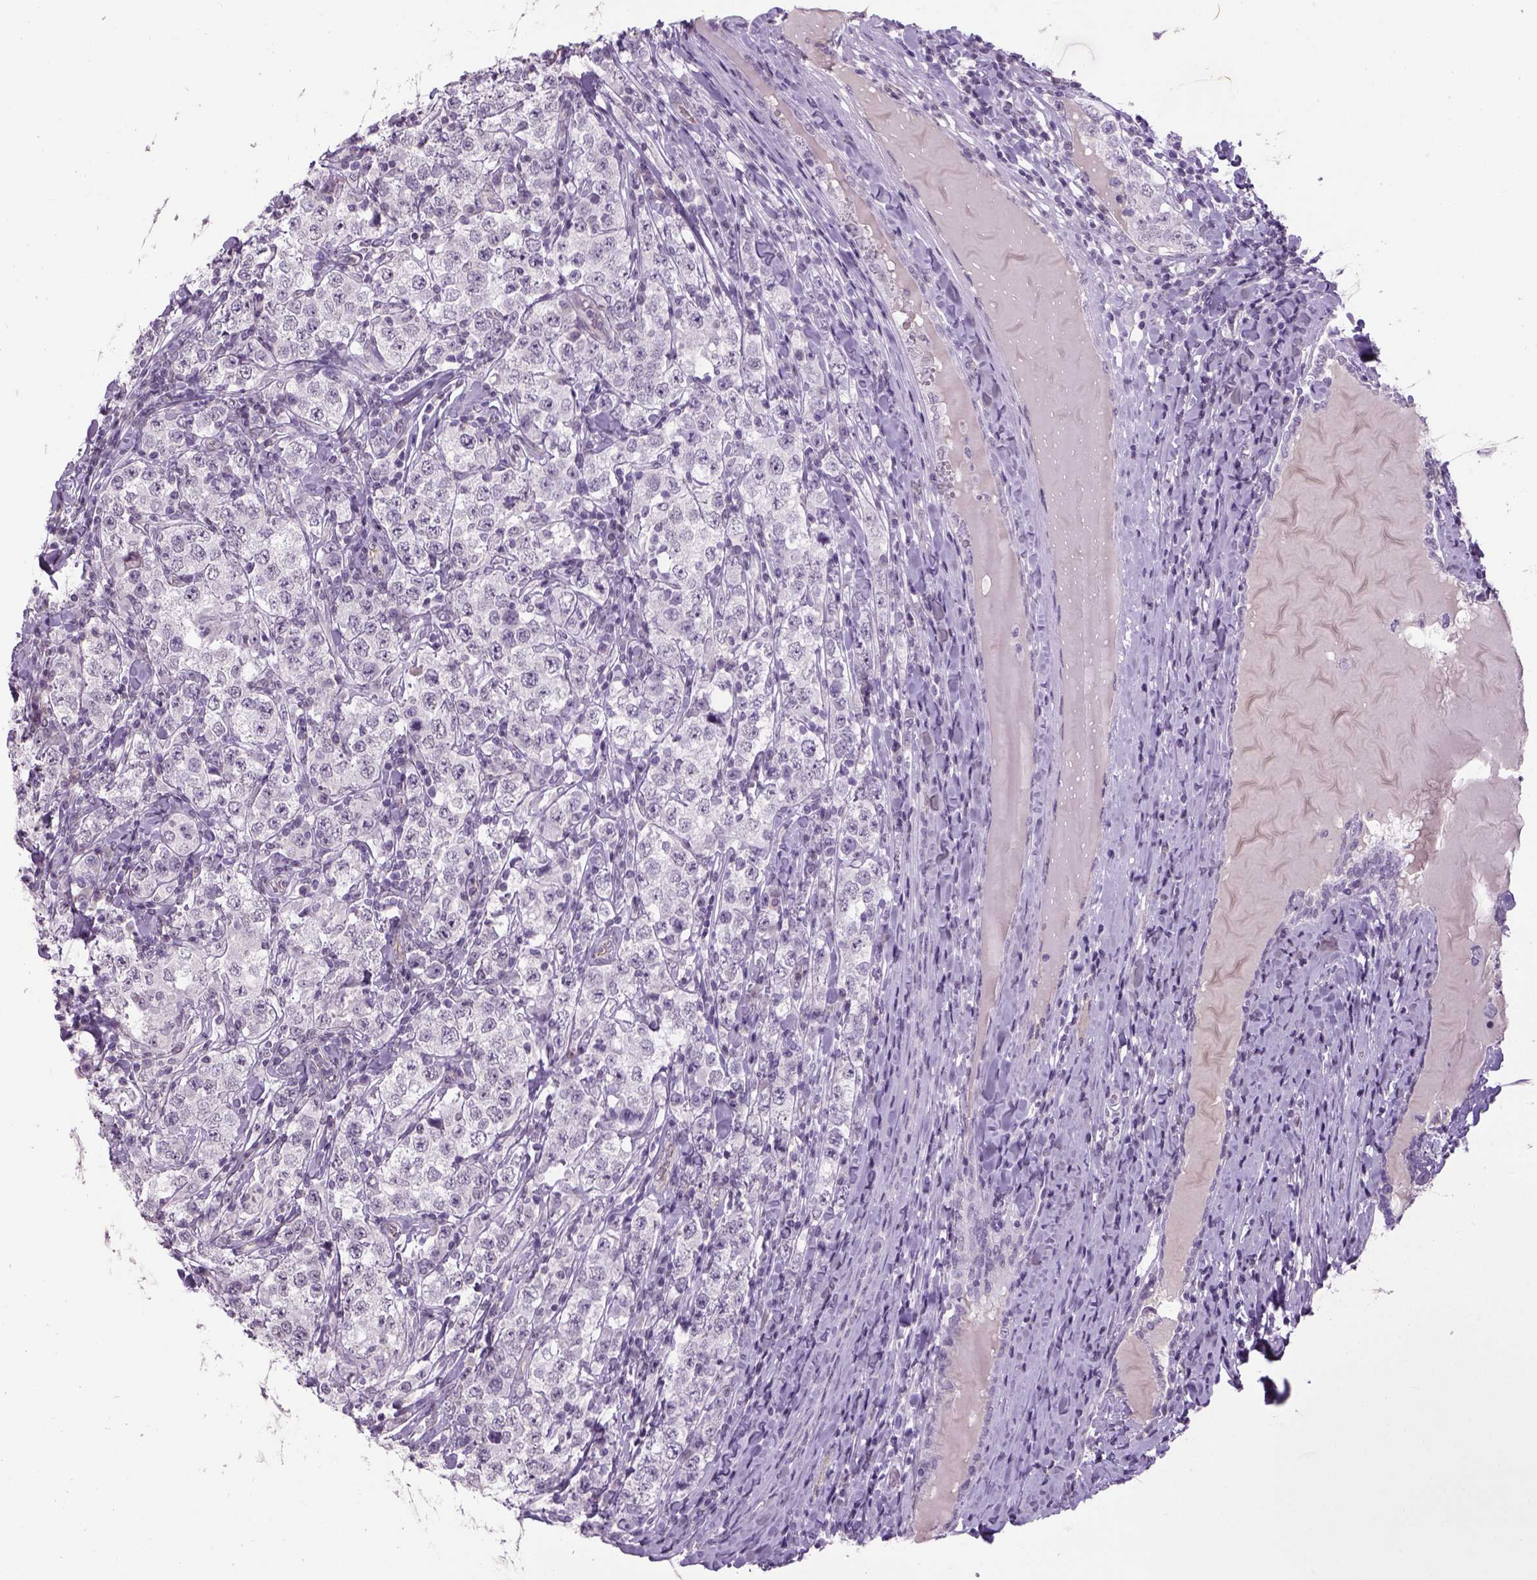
{"staining": {"intensity": "negative", "quantity": "none", "location": "none"}, "tissue": "testis cancer", "cell_type": "Tumor cells", "image_type": "cancer", "snomed": [{"axis": "morphology", "description": "Seminoma, NOS"}, {"axis": "morphology", "description": "Carcinoma, Embryonal, NOS"}, {"axis": "topography", "description": "Testis"}], "caption": "Immunohistochemical staining of human testis cancer exhibits no significant expression in tumor cells.", "gene": "PRRT1", "patient": {"sex": "male", "age": 41}}